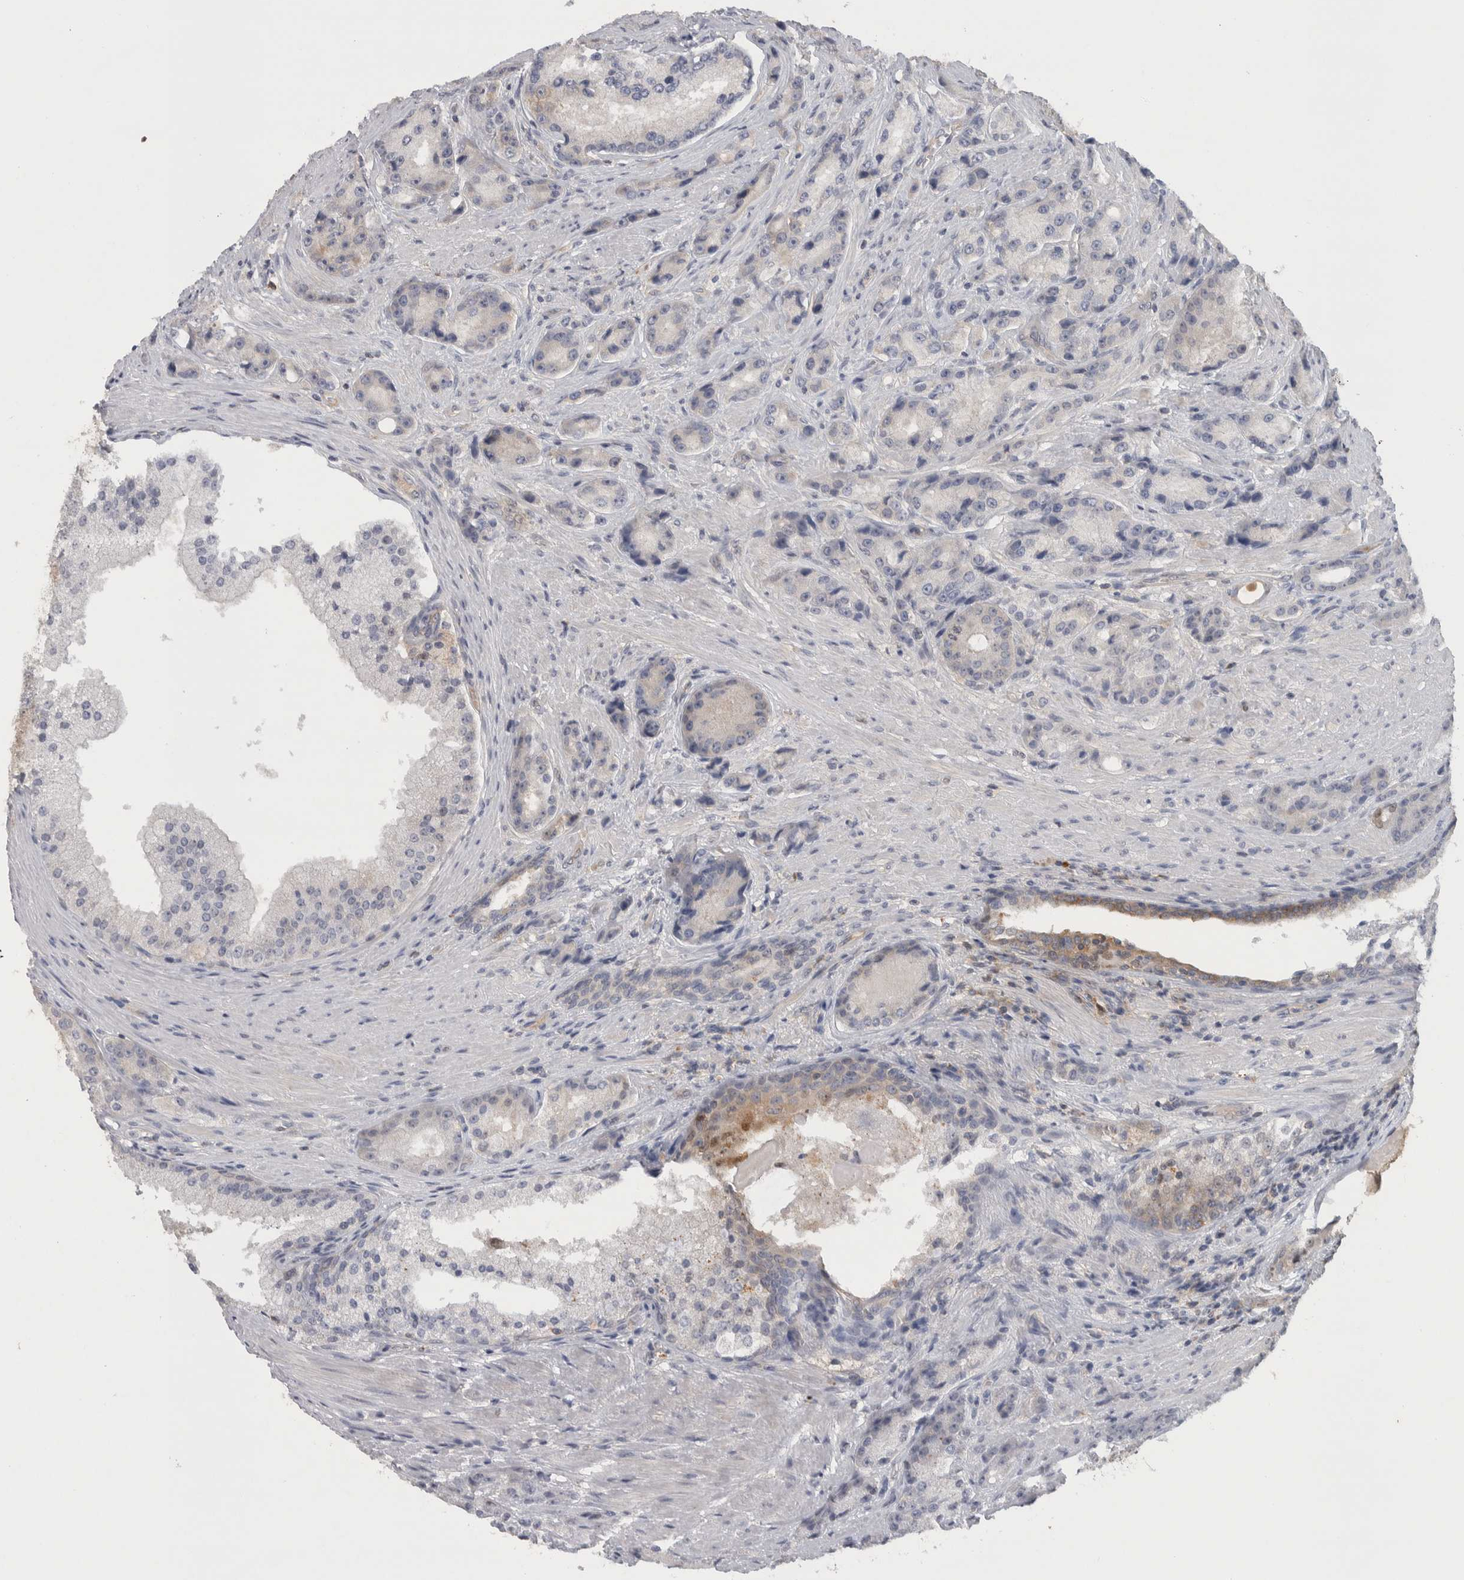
{"staining": {"intensity": "weak", "quantity": "<25%", "location": "cytoplasmic/membranous"}, "tissue": "prostate cancer", "cell_type": "Tumor cells", "image_type": "cancer", "snomed": [{"axis": "morphology", "description": "Adenocarcinoma, High grade"}, {"axis": "topography", "description": "Prostate"}], "caption": "Immunohistochemical staining of human prostate cancer (adenocarcinoma (high-grade)) demonstrates no significant positivity in tumor cells.", "gene": "NFKB2", "patient": {"sex": "male", "age": 60}}